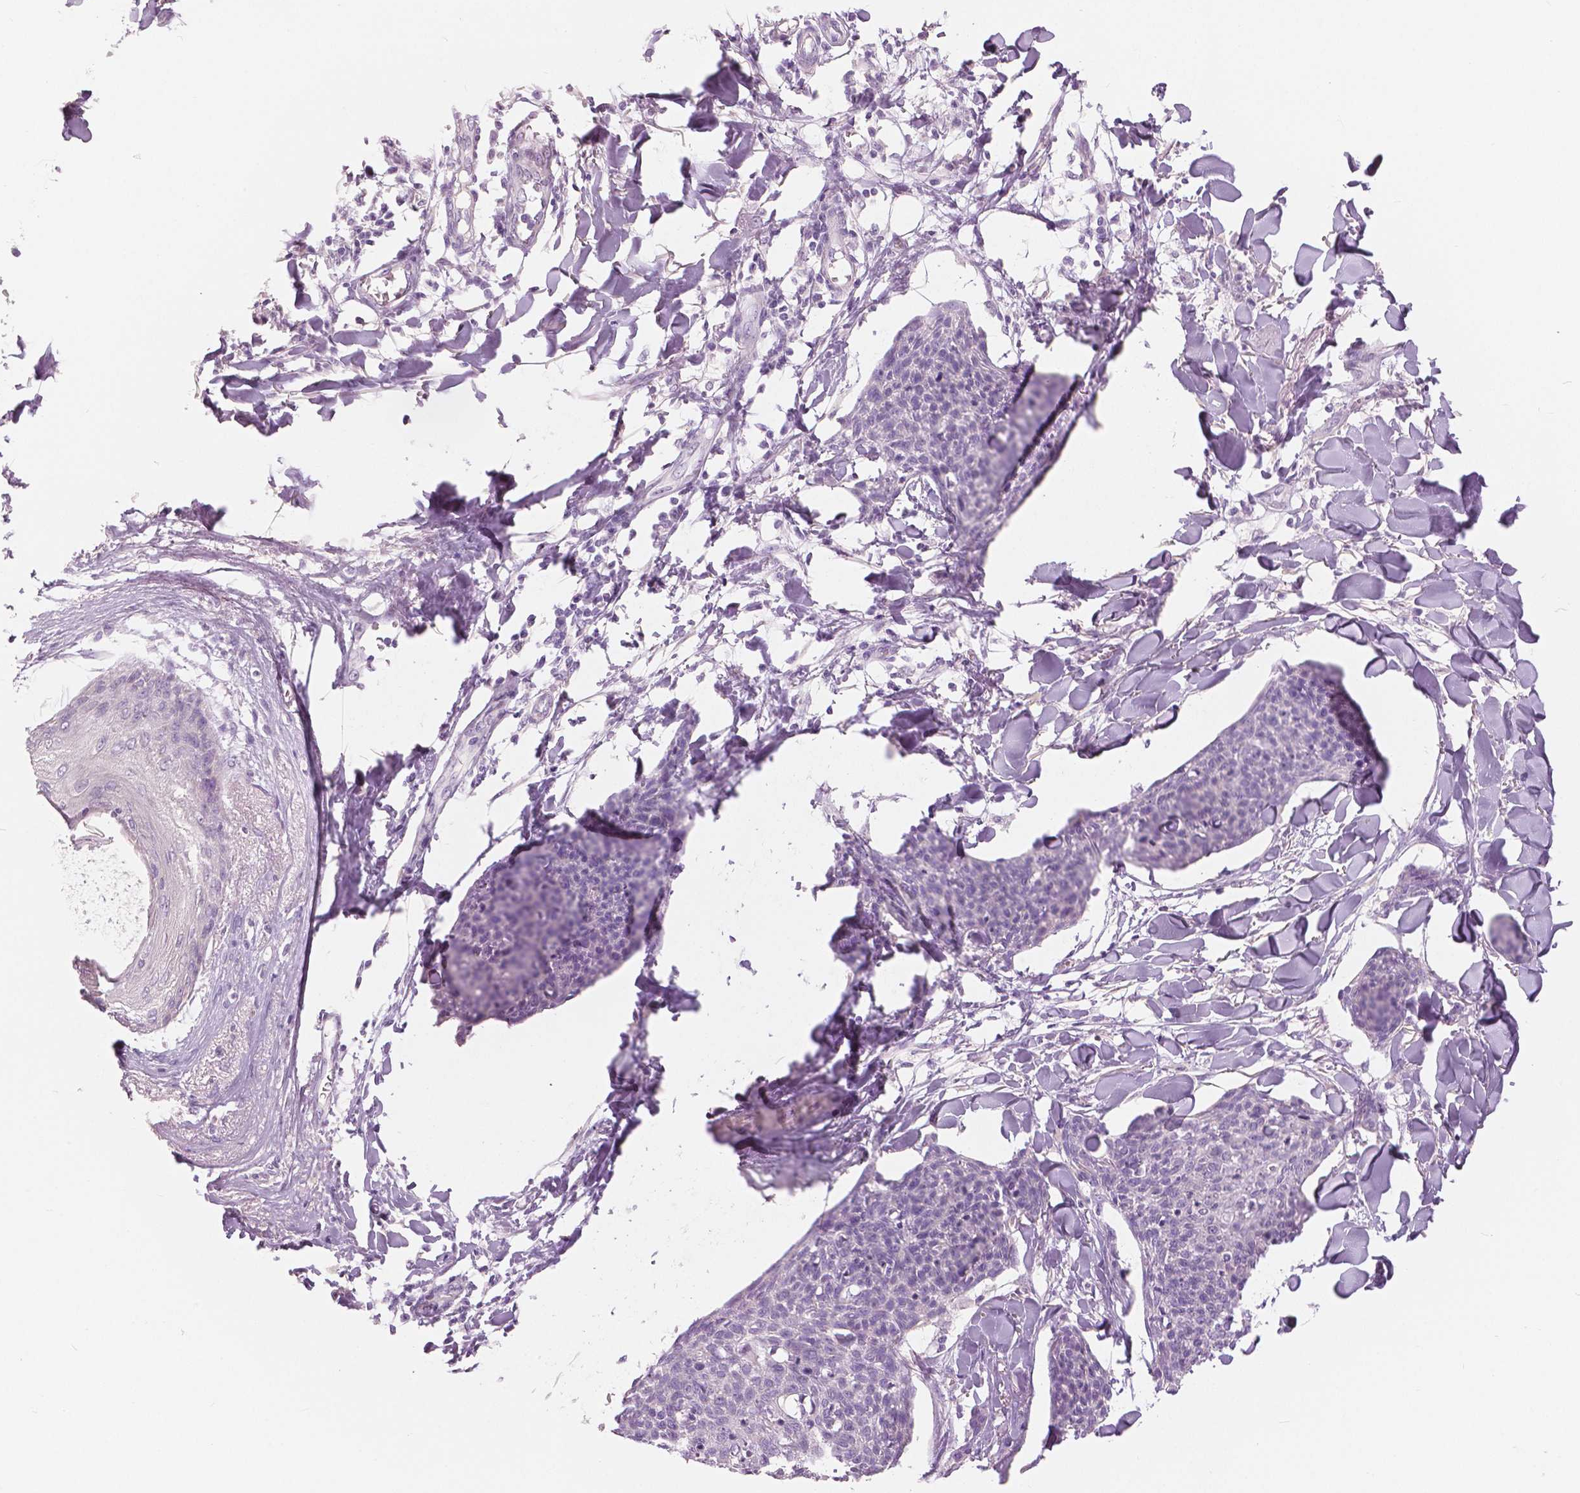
{"staining": {"intensity": "negative", "quantity": "none", "location": "none"}, "tissue": "skin cancer", "cell_type": "Tumor cells", "image_type": "cancer", "snomed": [{"axis": "morphology", "description": "Squamous cell carcinoma, NOS"}, {"axis": "topography", "description": "Skin"}, {"axis": "topography", "description": "Vulva"}], "caption": "IHC histopathology image of neoplastic tissue: human squamous cell carcinoma (skin) stained with DAB reveals no significant protein positivity in tumor cells. (Immunohistochemistry, brightfield microscopy, high magnification).", "gene": "SLC24A1", "patient": {"sex": "female", "age": 75}}